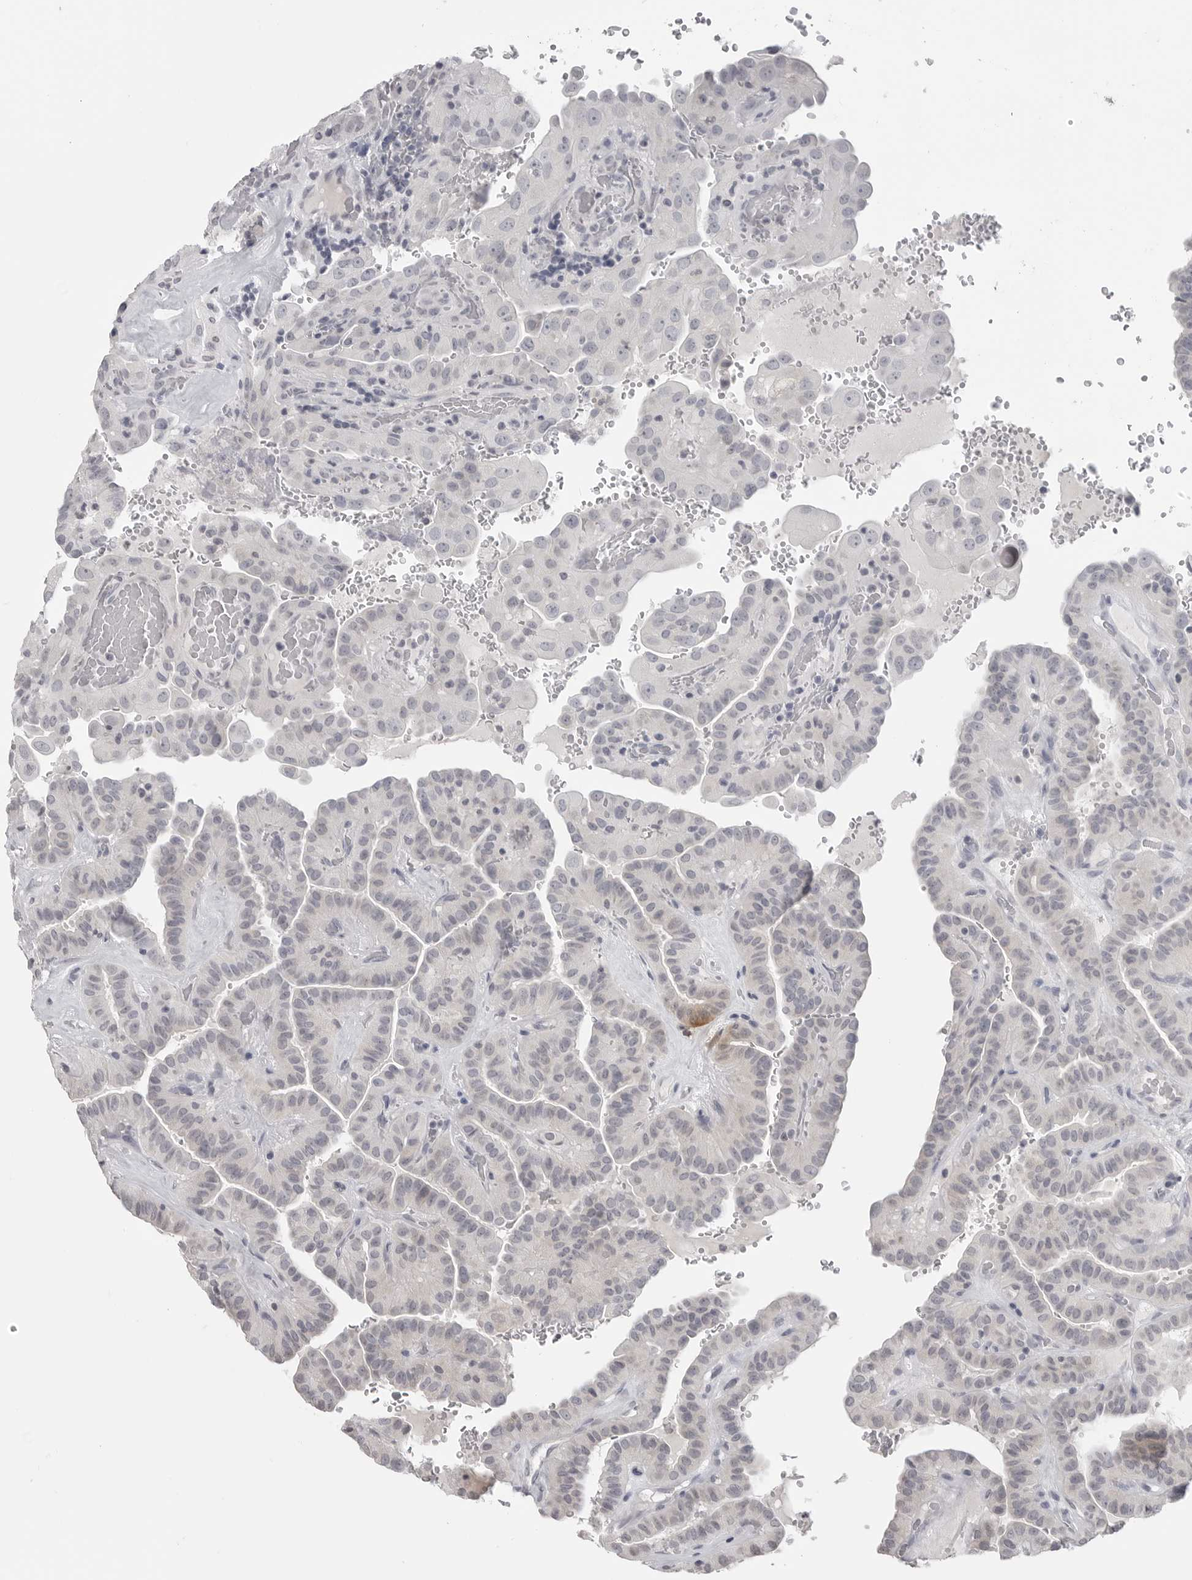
{"staining": {"intensity": "negative", "quantity": "none", "location": "none"}, "tissue": "thyroid cancer", "cell_type": "Tumor cells", "image_type": "cancer", "snomed": [{"axis": "morphology", "description": "Papillary adenocarcinoma, NOS"}, {"axis": "topography", "description": "Thyroid gland"}], "caption": "Immunohistochemistry (IHC) of human thyroid cancer displays no expression in tumor cells.", "gene": "PRSS1", "patient": {"sex": "male", "age": 77}}